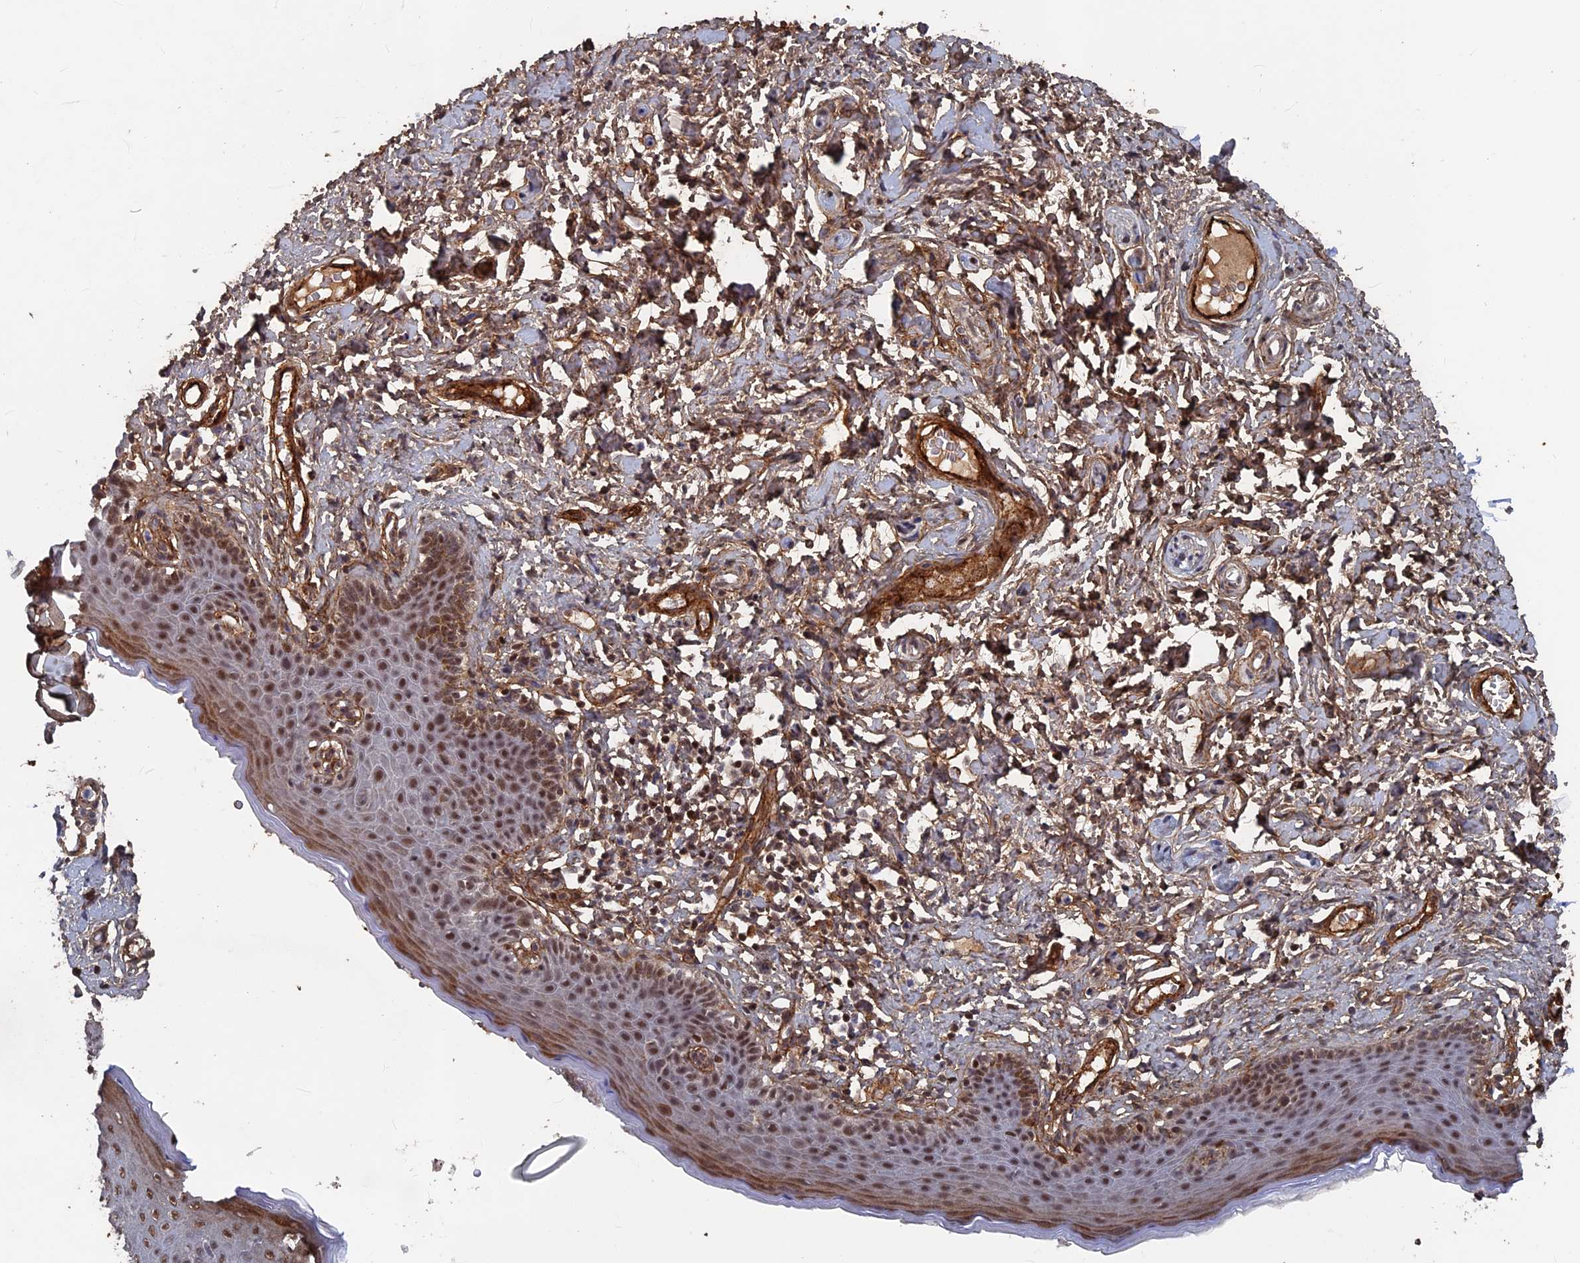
{"staining": {"intensity": "moderate", "quantity": ">75%", "location": "nuclear"}, "tissue": "skin", "cell_type": "Epidermal cells", "image_type": "normal", "snomed": [{"axis": "morphology", "description": "Normal tissue, NOS"}, {"axis": "topography", "description": "Vulva"}], "caption": "A high-resolution image shows immunohistochemistry staining of normal skin, which displays moderate nuclear expression in approximately >75% of epidermal cells.", "gene": "SH3D21", "patient": {"sex": "female", "age": 66}}